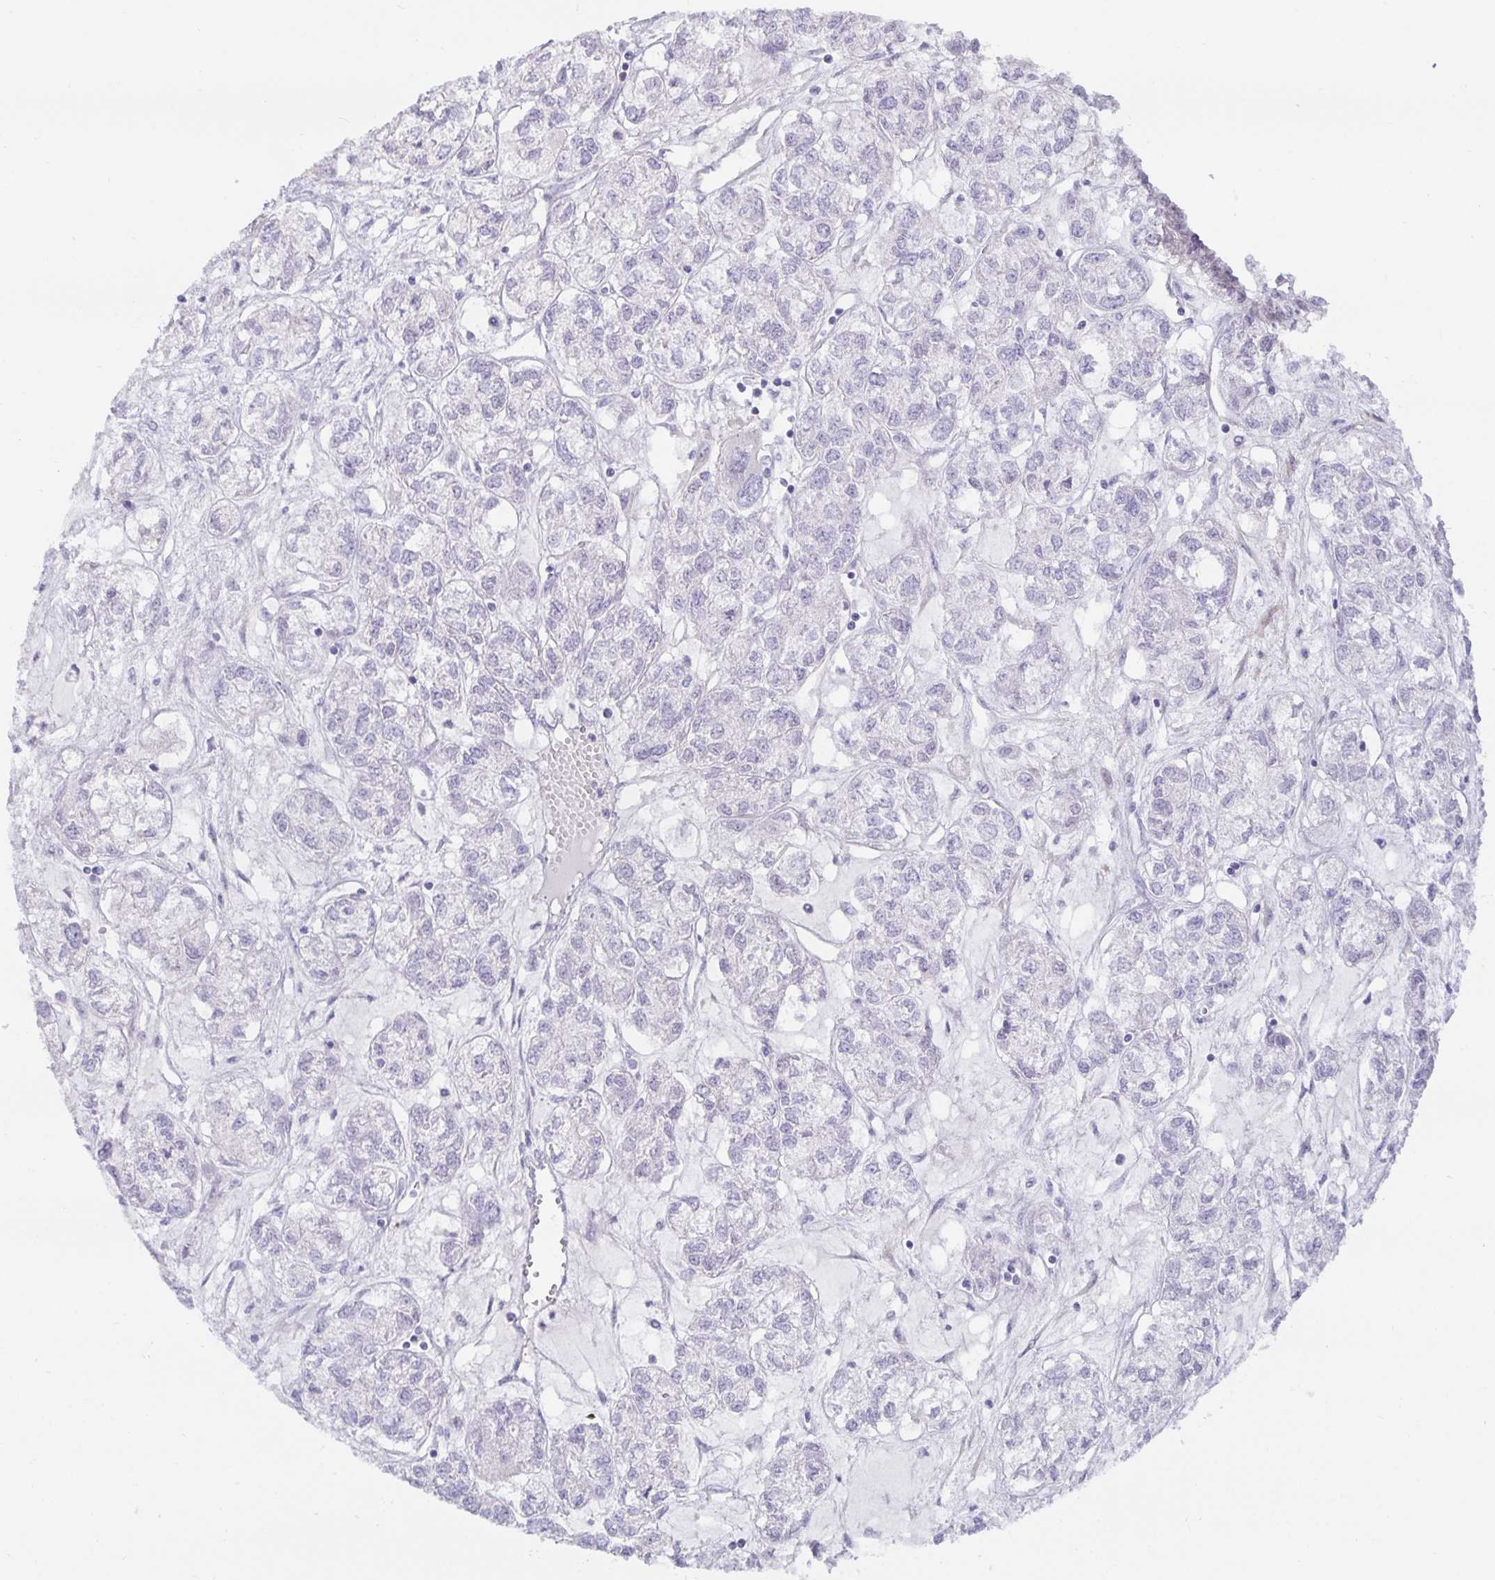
{"staining": {"intensity": "negative", "quantity": "none", "location": "none"}, "tissue": "ovarian cancer", "cell_type": "Tumor cells", "image_type": "cancer", "snomed": [{"axis": "morphology", "description": "Carcinoma, endometroid"}, {"axis": "topography", "description": "Ovary"}], "caption": "Immunohistochemistry histopathology image of neoplastic tissue: human endometroid carcinoma (ovarian) stained with DAB demonstrates no significant protein positivity in tumor cells. Nuclei are stained in blue.", "gene": "SPAG4", "patient": {"sex": "female", "age": 64}}